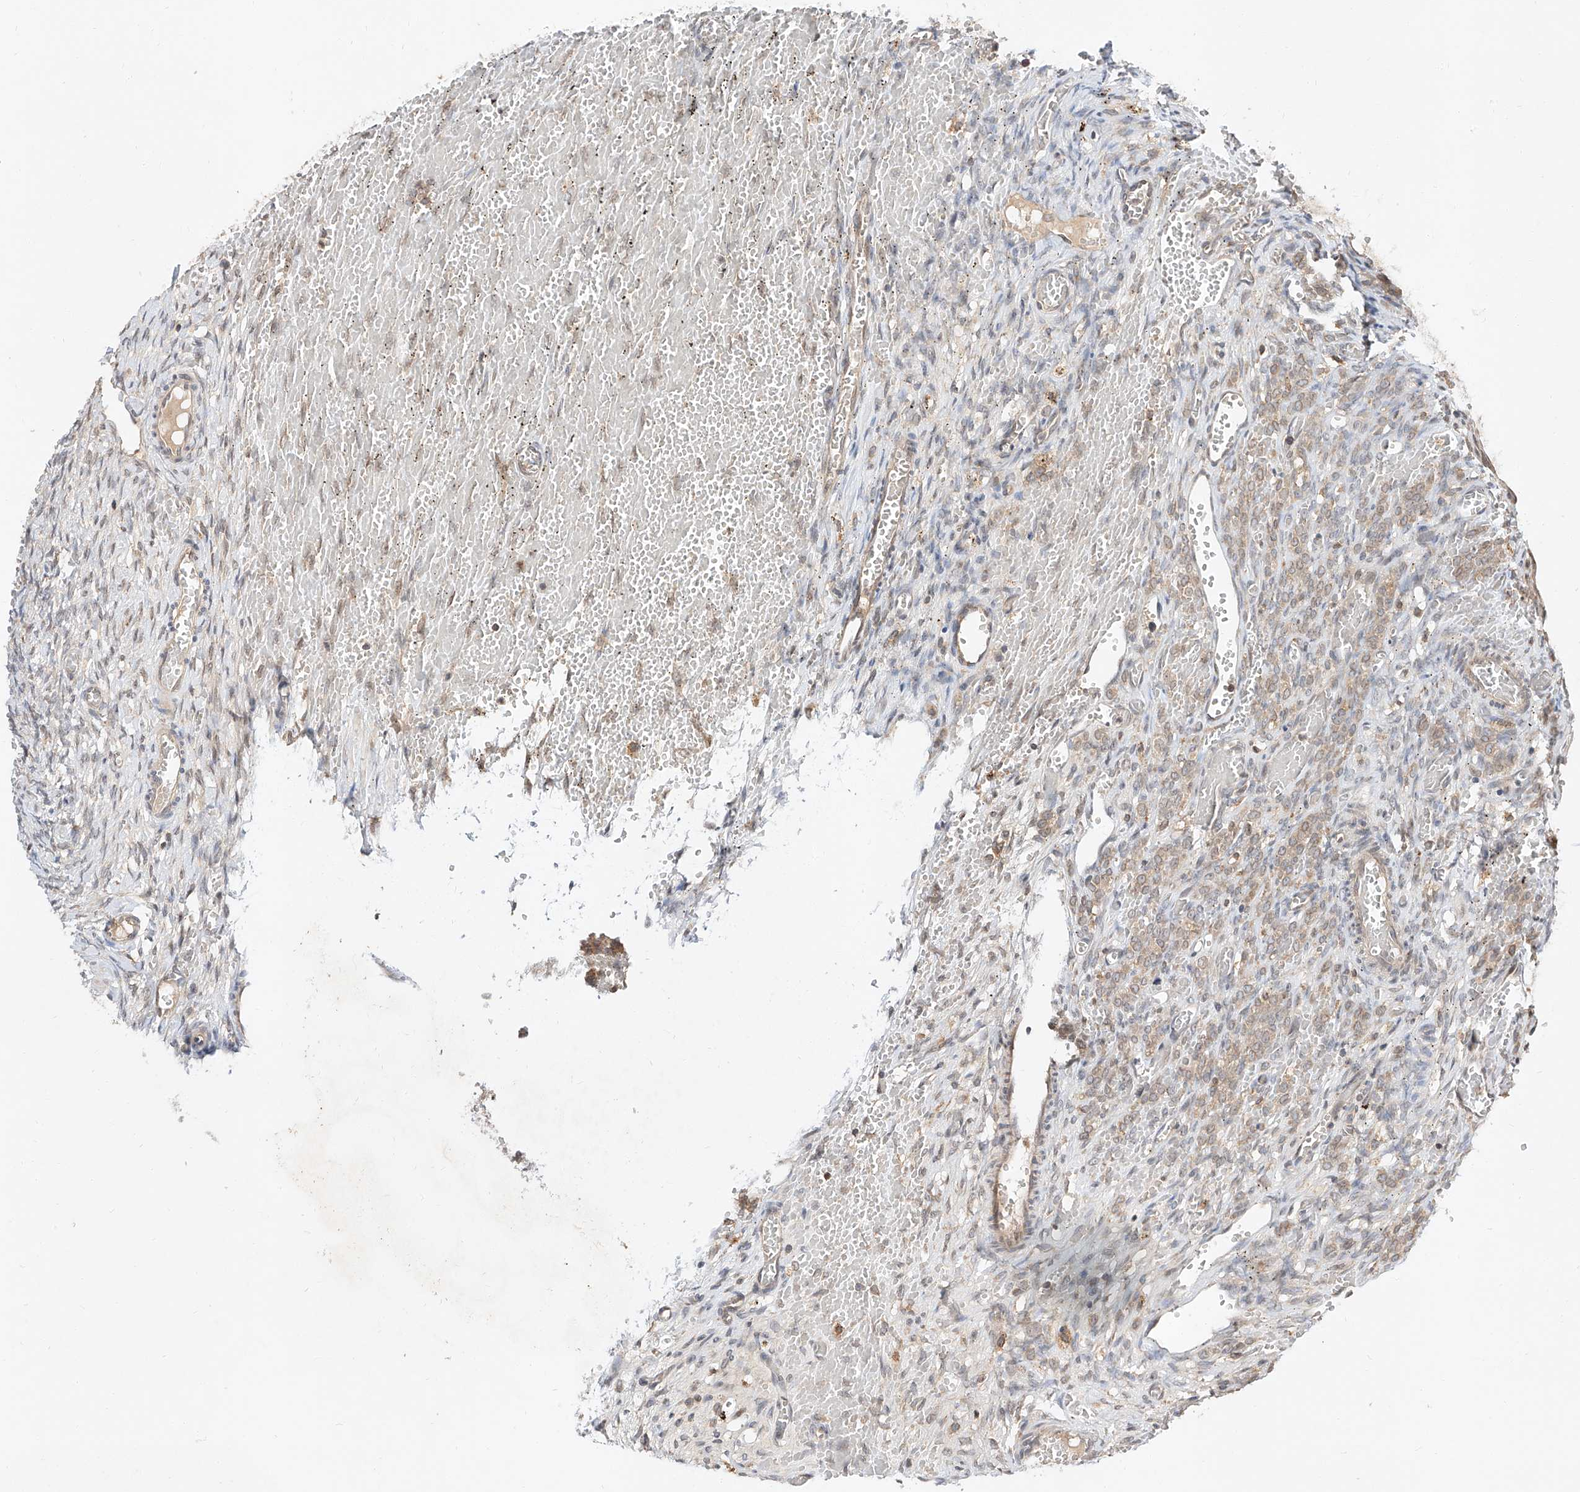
{"staining": {"intensity": "negative", "quantity": "none", "location": "none"}, "tissue": "ovary", "cell_type": "Ovarian stroma cells", "image_type": "normal", "snomed": [{"axis": "morphology", "description": "Adenocarcinoma, NOS"}, {"axis": "topography", "description": "Endometrium"}], "caption": "An image of ovary stained for a protein displays no brown staining in ovarian stroma cells.", "gene": "DIRAS3", "patient": {"sex": "female", "age": 32}}